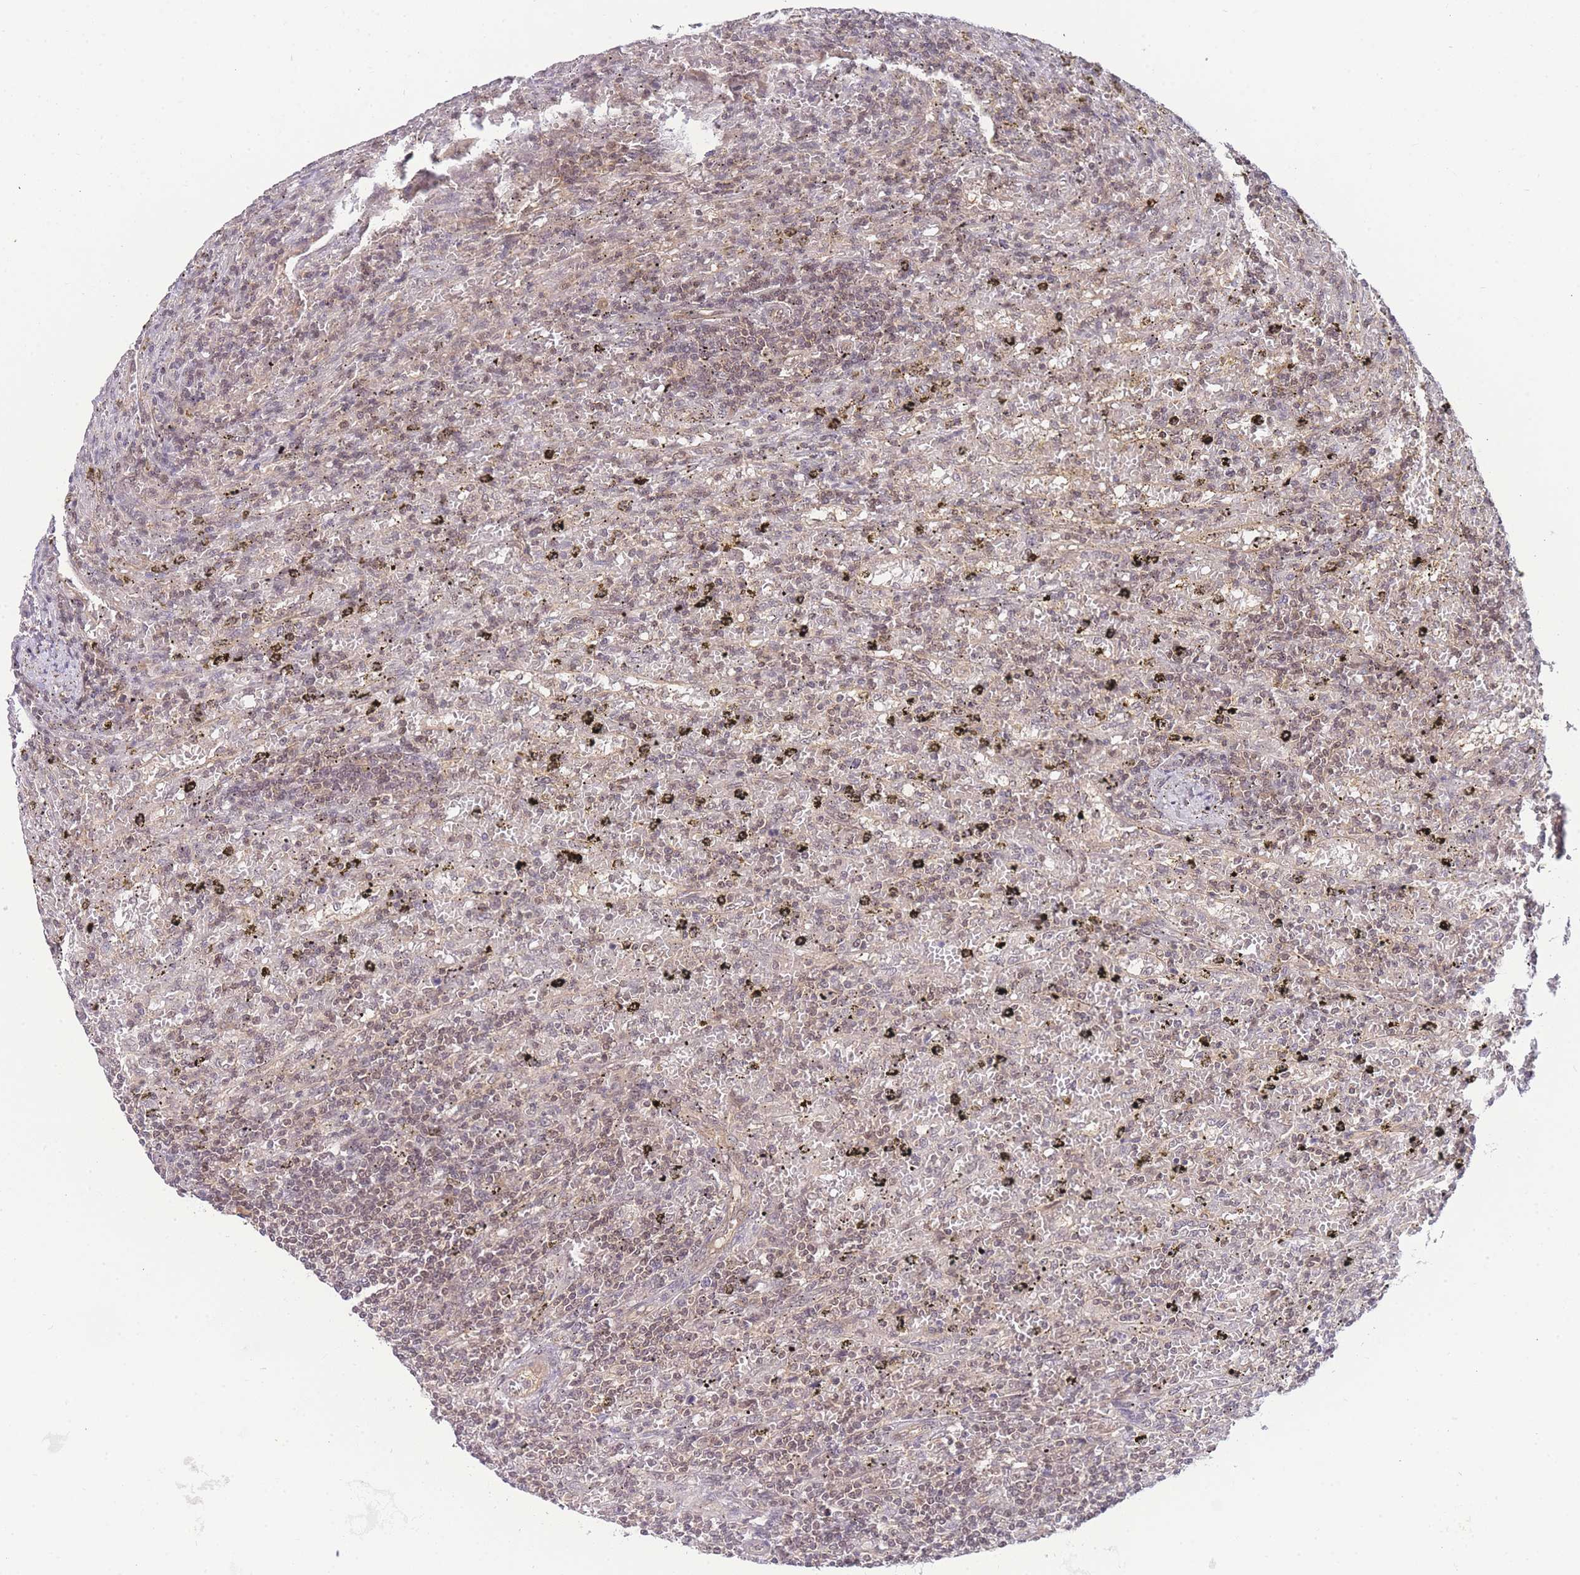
{"staining": {"intensity": "moderate", "quantity": "25%-75%", "location": "nuclear"}, "tissue": "lymphoma", "cell_type": "Tumor cells", "image_type": "cancer", "snomed": [{"axis": "morphology", "description": "Malignant lymphoma, non-Hodgkin's type, Low grade"}, {"axis": "topography", "description": "Spleen"}], "caption": "Lymphoma was stained to show a protein in brown. There is medium levels of moderate nuclear staining in about 25%-75% of tumor cells.", "gene": "KIAA1191", "patient": {"sex": "male", "age": 76}}